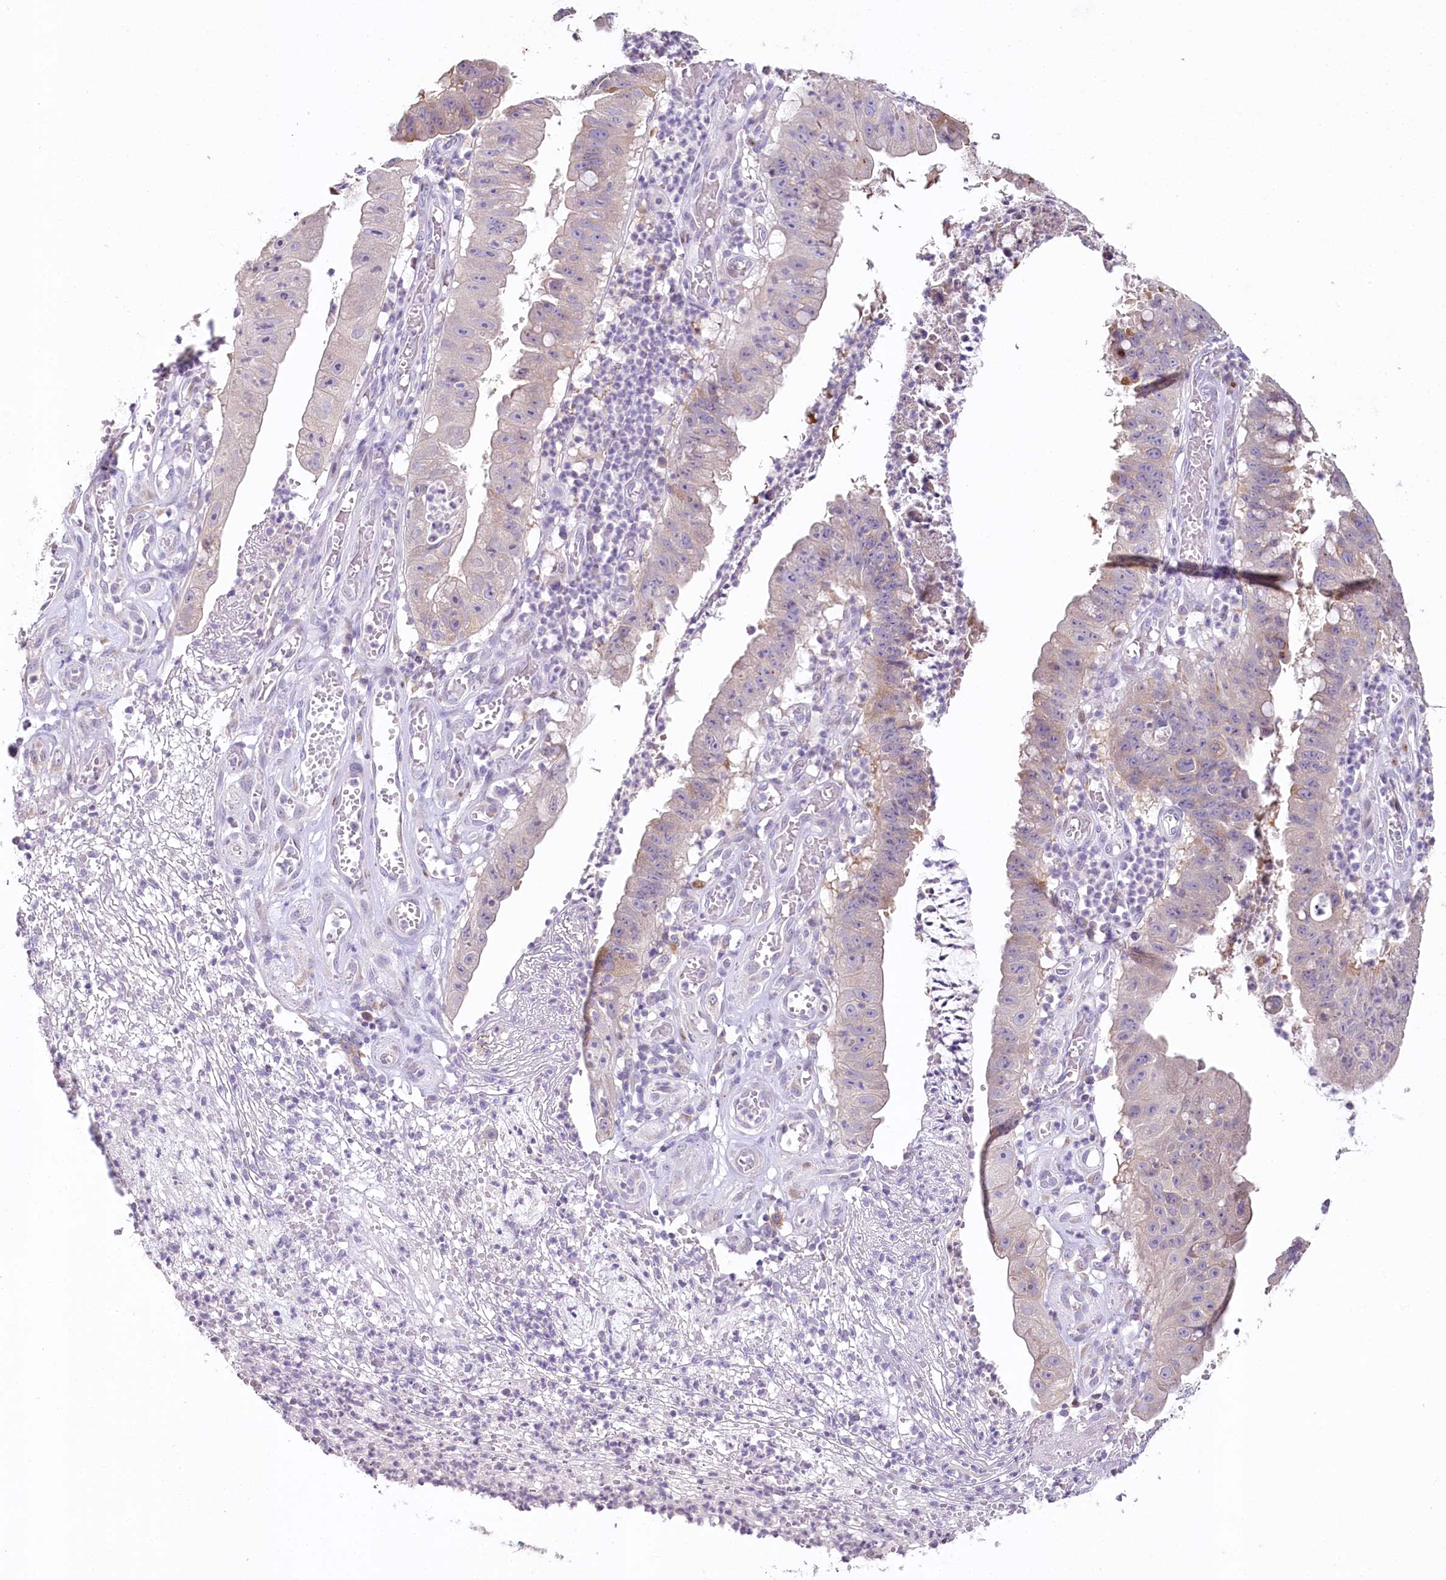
{"staining": {"intensity": "moderate", "quantity": "<25%", "location": "cytoplasmic/membranous"}, "tissue": "stomach cancer", "cell_type": "Tumor cells", "image_type": "cancer", "snomed": [{"axis": "morphology", "description": "Adenocarcinoma, NOS"}, {"axis": "topography", "description": "Stomach"}], "caption": "This image reveals immunohistochemistry staining of stomach cancer, with low moderate cytoplasmic/membranous expression in about <25% of tumor cells.", "gene": "HPD", "patient": {"sex": "male", "age": 59}}